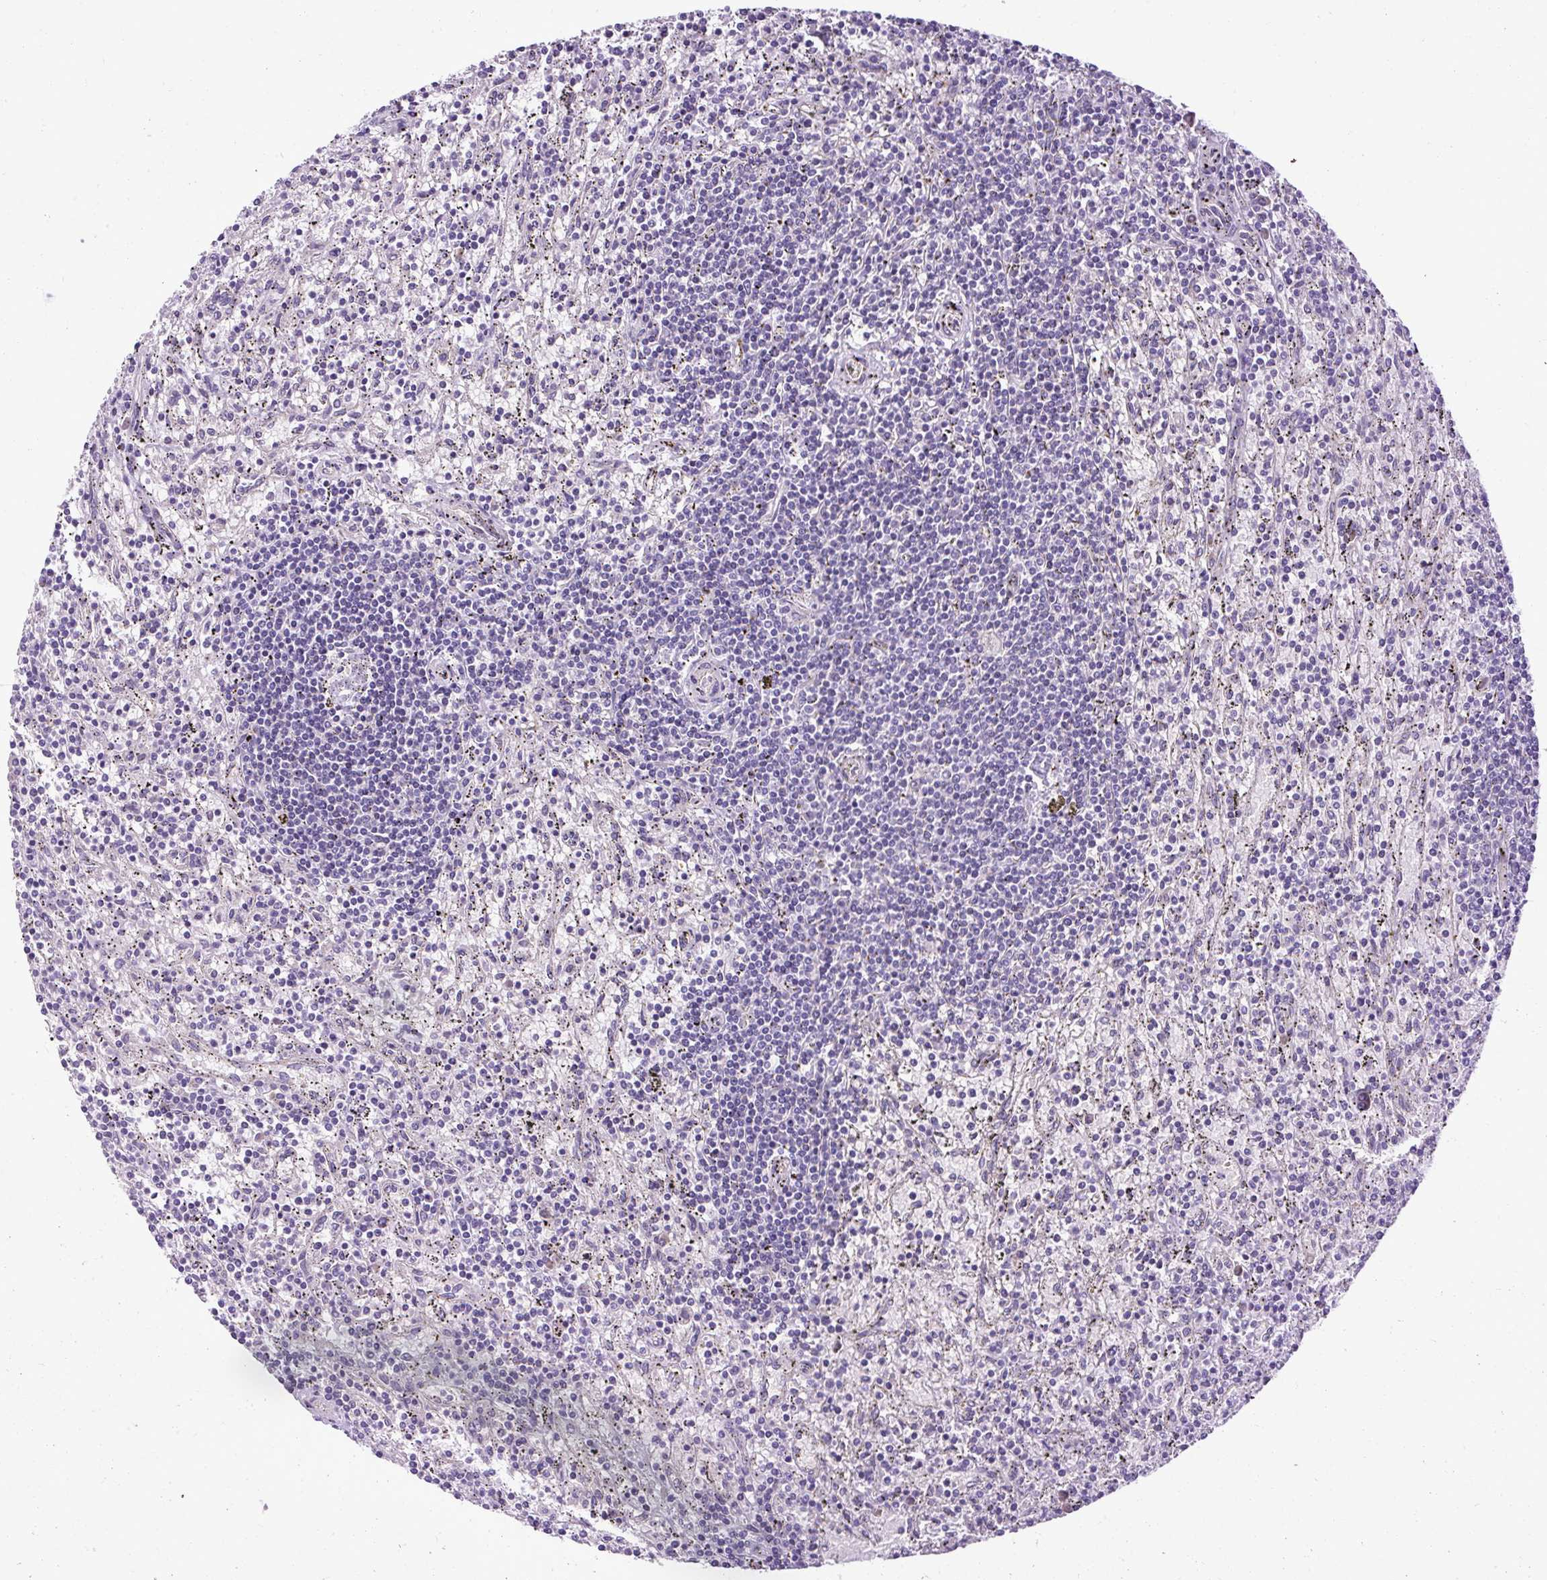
{"staining": {"intensity": "negative", "quantity": "none", "location": "none"}, "tissue": "lymphoma", "cell_type": "Tumor cells", "image_type": "cancer", "snomed": [{"axis": "morphology", "description": "Malignant lymphoma, non-Hodgkin's type, Low grade"}, {"axis": "topography", "description": "Spleen"}], "caption": "This is a image of IHC staining of malignant lymphoma, non-Hodgkin's type (low-grade), which shows no positivity in tumor cells.", "gene": "FAM149A", "patient": {"sex": "male", "age": 76}}